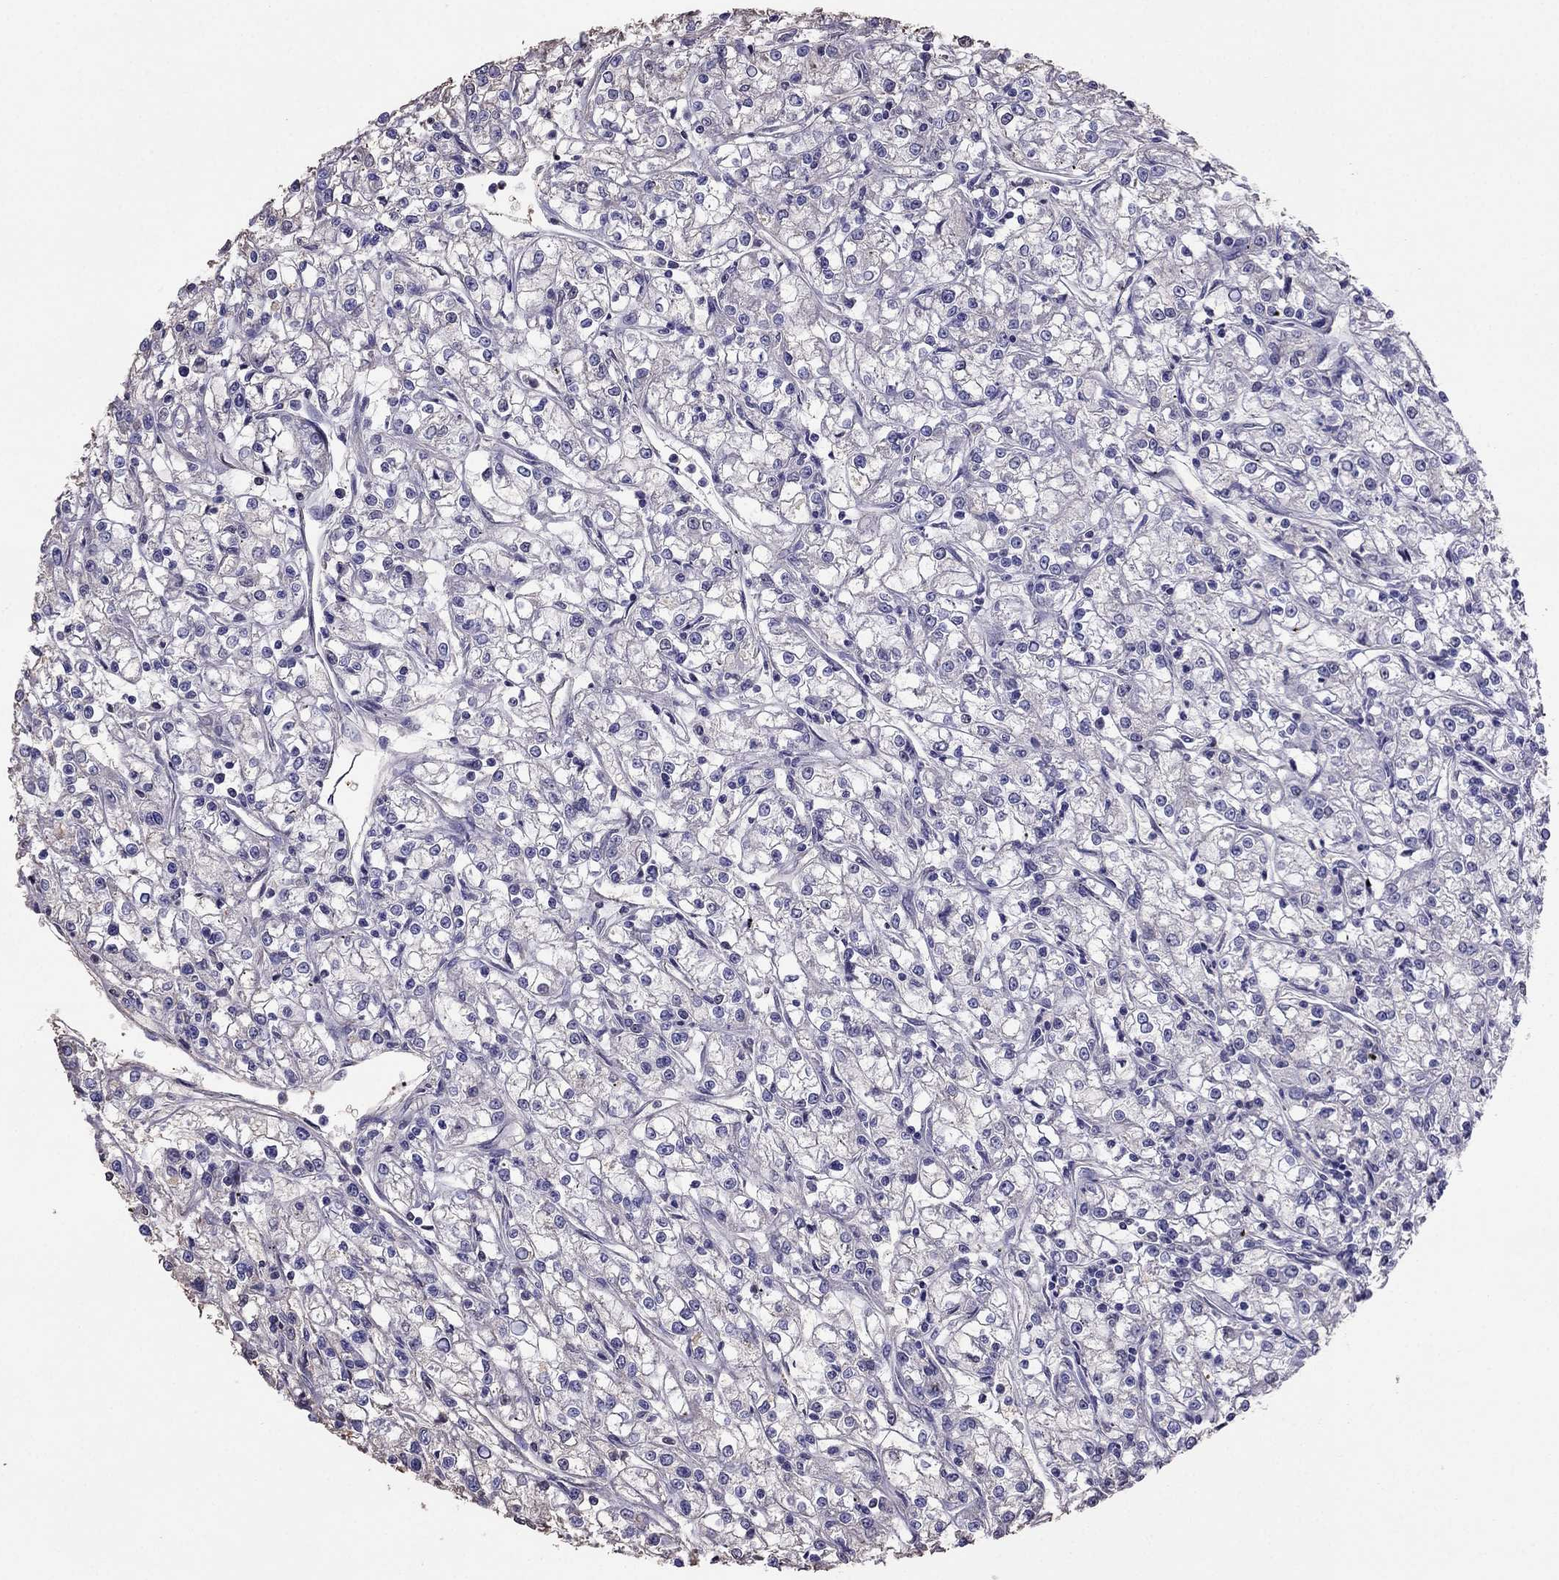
{"staining": {"intensity": "negative", "quantity": "none", "location": "none"}, "tissue": "renal cancer", "cell_type": "Tumor cells", "image_type": "cancer", "snomed": [{"axis": "morphology", "description": "Adenocarcinoma, NOS"}, {"axis": "topography", "description": "Kidney"}], "caption": "Immunohistochemical staining of human renal adenocarcinoma reveals no significant positivity in tumor cells.", "gene": "TBC1D21", "patient": {"sex": "female", "age": 59}}